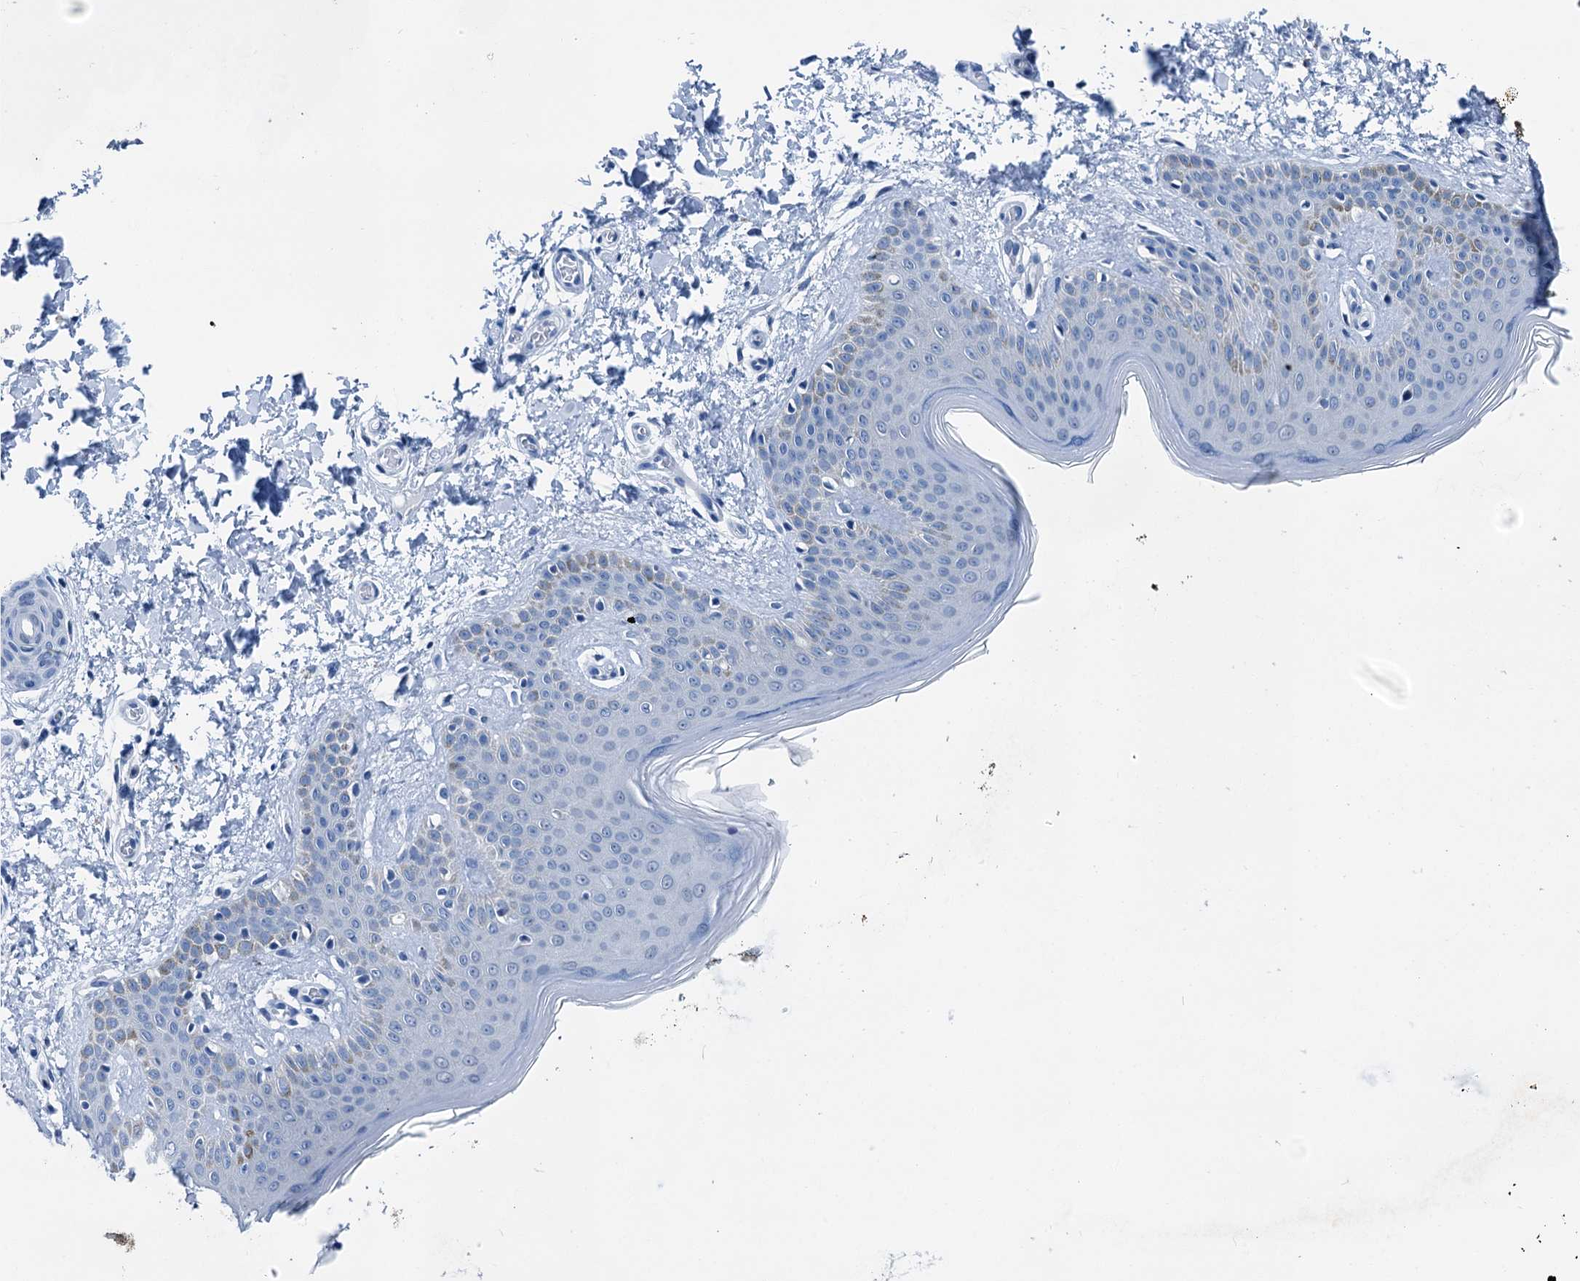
{"staining": {"intensity": "negative", "quantity": "none", "location": "none"}, "tissue": "skin", "cell_type": "Fibroblasts", "image_type": "normal", "snomed": [{"axis": "morphology", "description": "Normal tissue, NOS"}, {"axis": "topography", "description": "Skin"}], "caption": "This is an immunohistochemistry image of unremarkable skin. There is no expression in fibroblasts.", "gene": "CBLN3", "patient": {"sex": "male", "age": 36}}